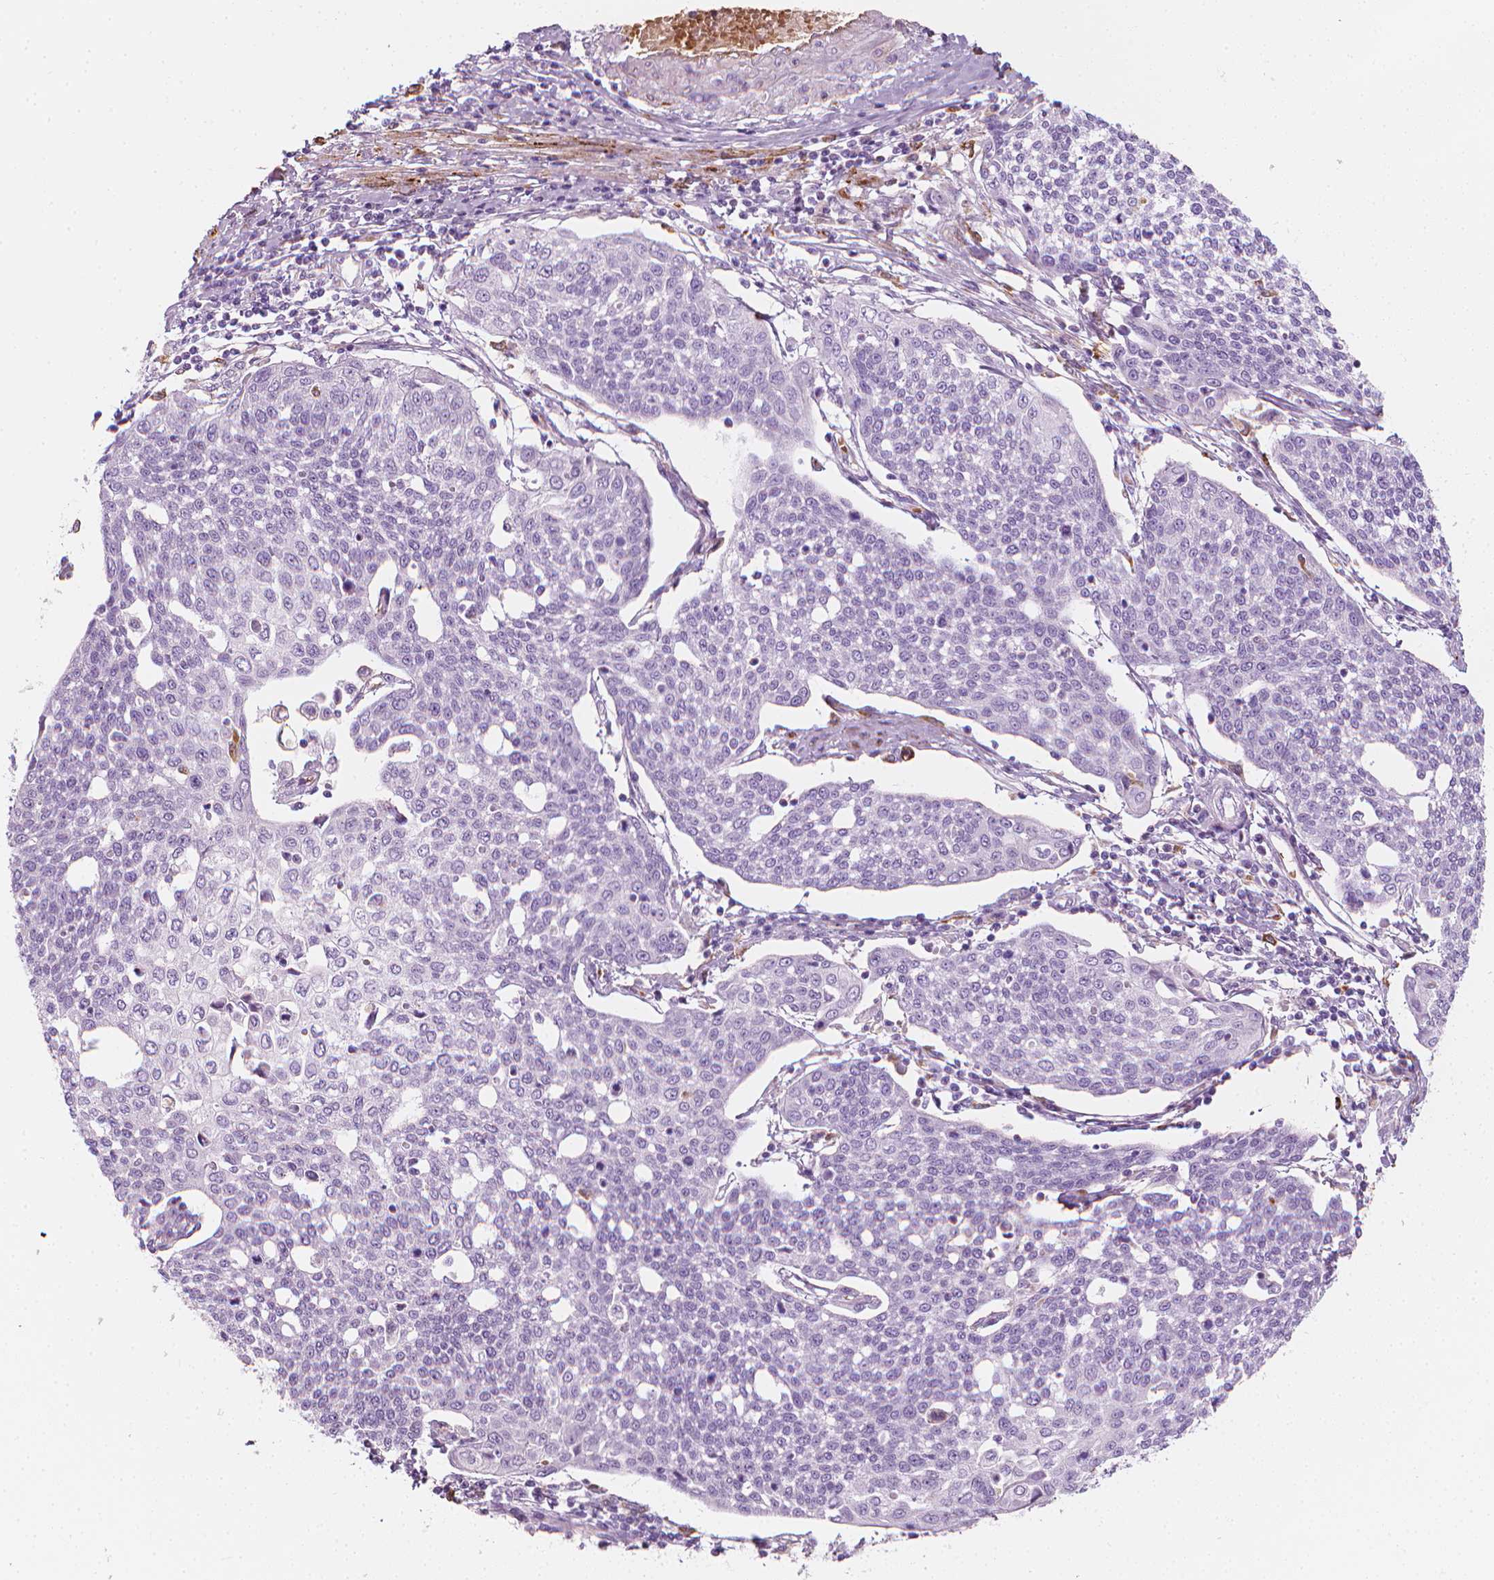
{"staining": {"intensity": "negative", "quantity": "none", "location": "none"}, "tissue": "cervical cancer", "cell_type": "Tumor cells", "image_type": "cancer", "snomed": [{"axis": "morphology", "description": "Squamous cell carcinoma, NOS"}, {"axis": "topography", "description": "Cervix"}], "caption": "There is no significant staining in tumor cells of cervical squamous cell carcinoma.", "gene": "CES1", "patient": {"sex": "female", "age": 34}}